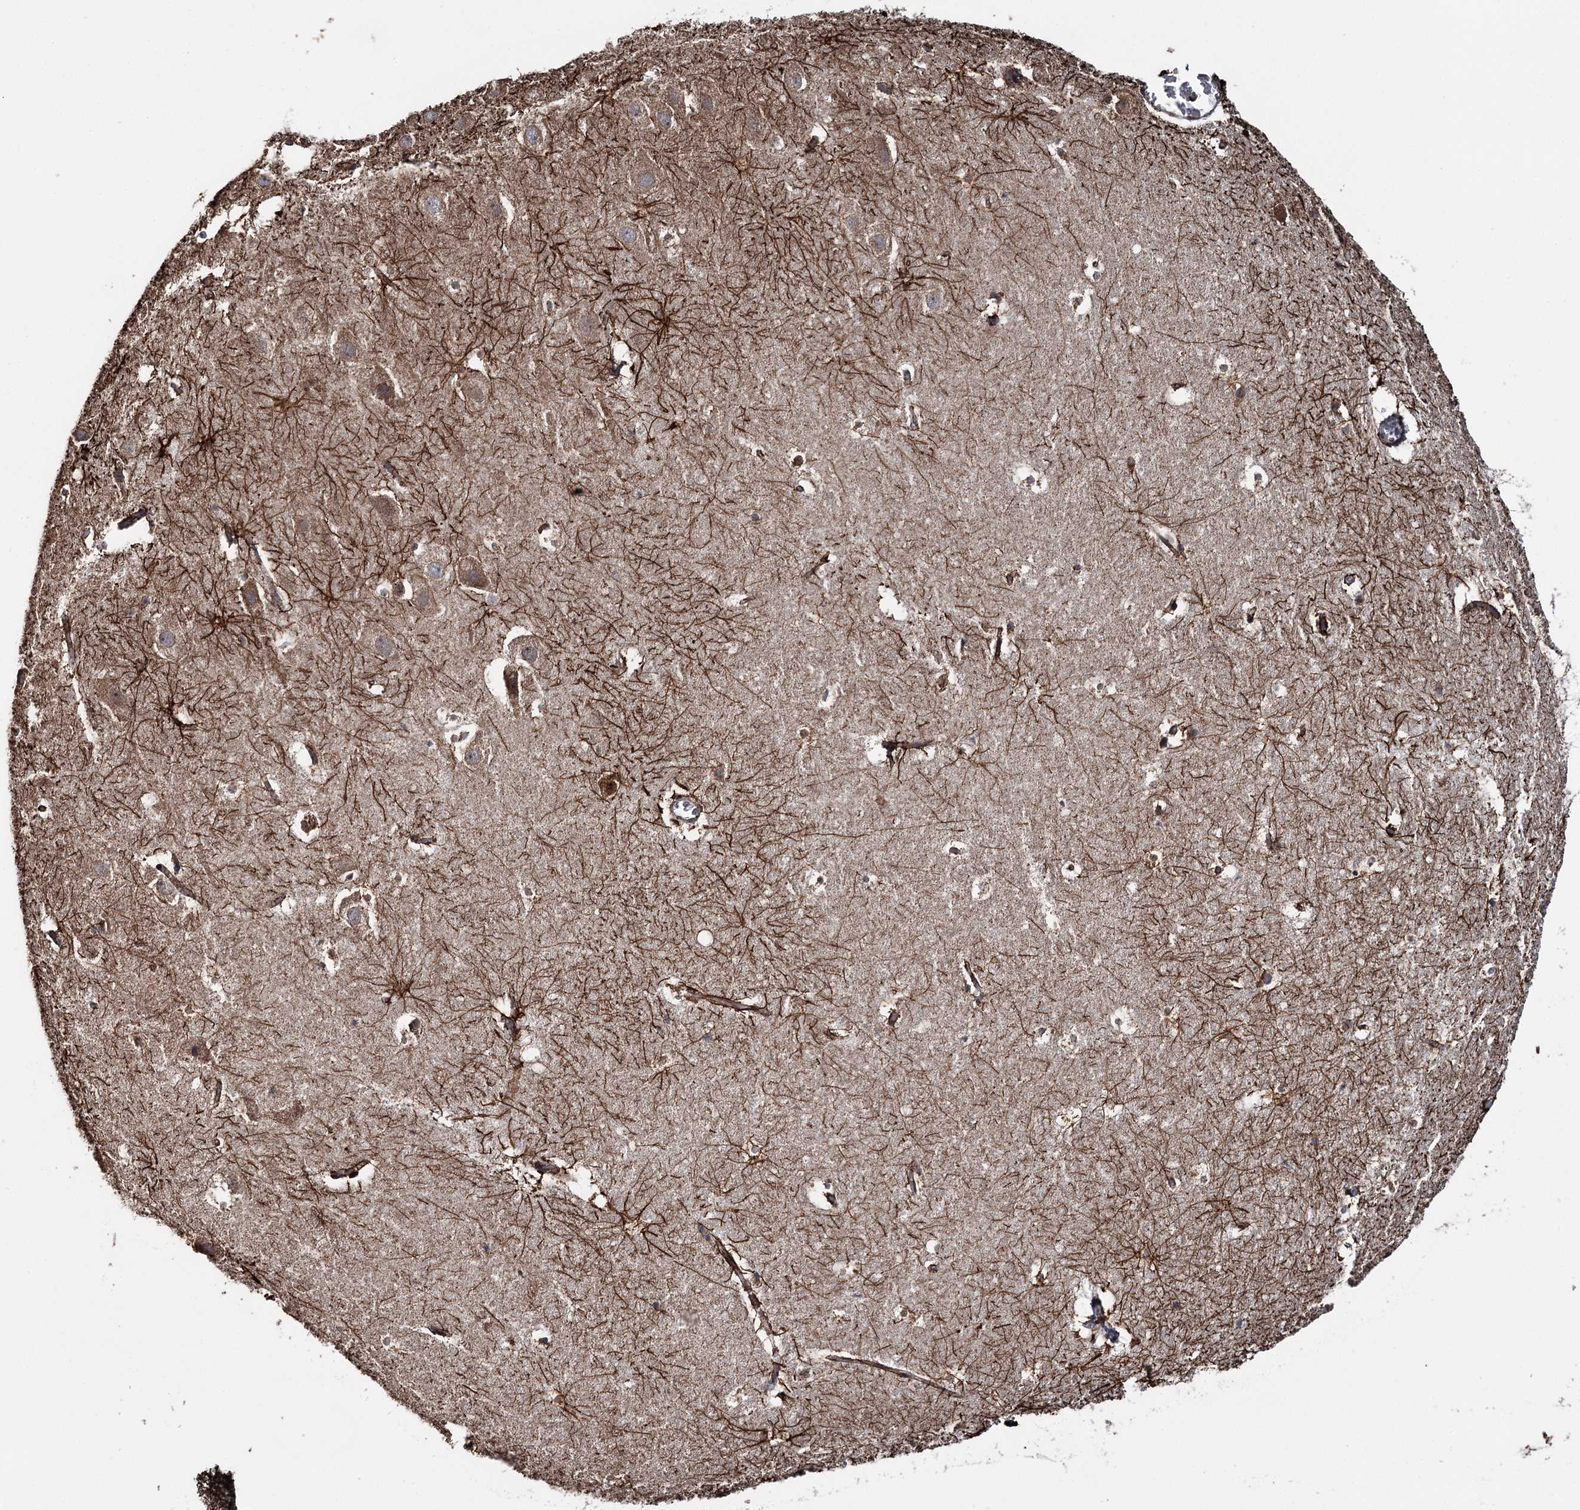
{"staining": {"intensity": "moderate", "quantity": "<25%", "location": "cytoplasmic/membranous"}, "tissue": "hippocampus", "cell_type": "Glial cells", "image_type": "normal", "snomed": [{"axis": "morphology", "description": "Normal tissue, NOS"}, {"axis": "topography", "description": "Hippocampus"}], "caption": "This micrograph demonstrates benign hippocampus stained with IHC to label a protein in brown. The cytoplasmic/membranous of glial cells show moderate positivity for the protein. Nuclei are counter-stained blue.", "gene": "APH1A", "patient": {"sex": "female", "age": 52}}